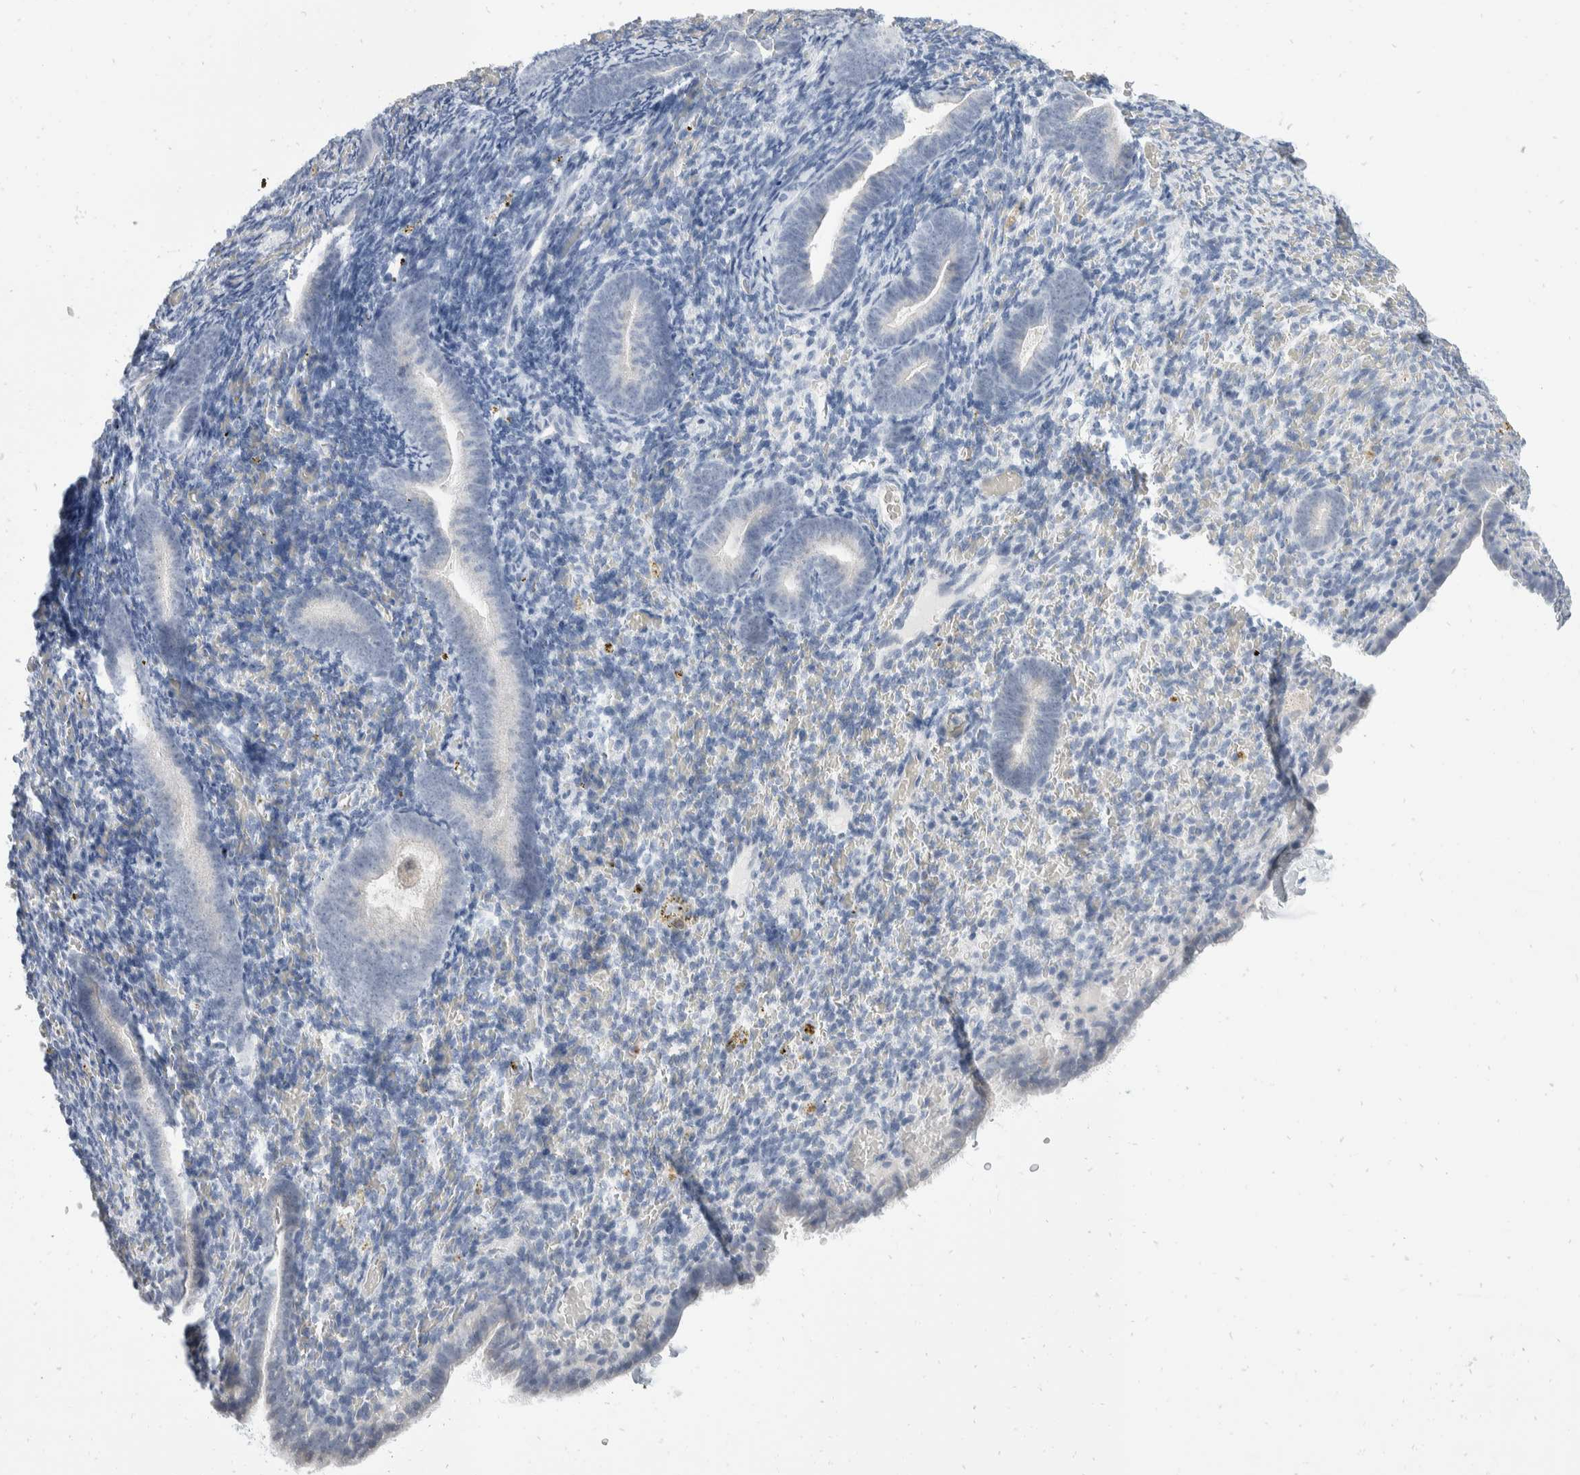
{"staining": {"intensity": "negative", "quantity": "none", "location": "none"}, "tissue": "endometrium", "cell_type": "Cells in endometrial stroma", "image_type": "normal", "snomed": [{"axis": "morphology", "description": "Normal tissue, NOS"}, {"axis": "topography", "description": "Endometrium"}], "caption": "The photomicrograph exhibits no significant expression in cells in endometrial stroma of endometrium. (DAB immunohistochemistry (IHC), high magnification).", "gene": "CATSPERD", "patient": {"sex": "female", "age": 51}}